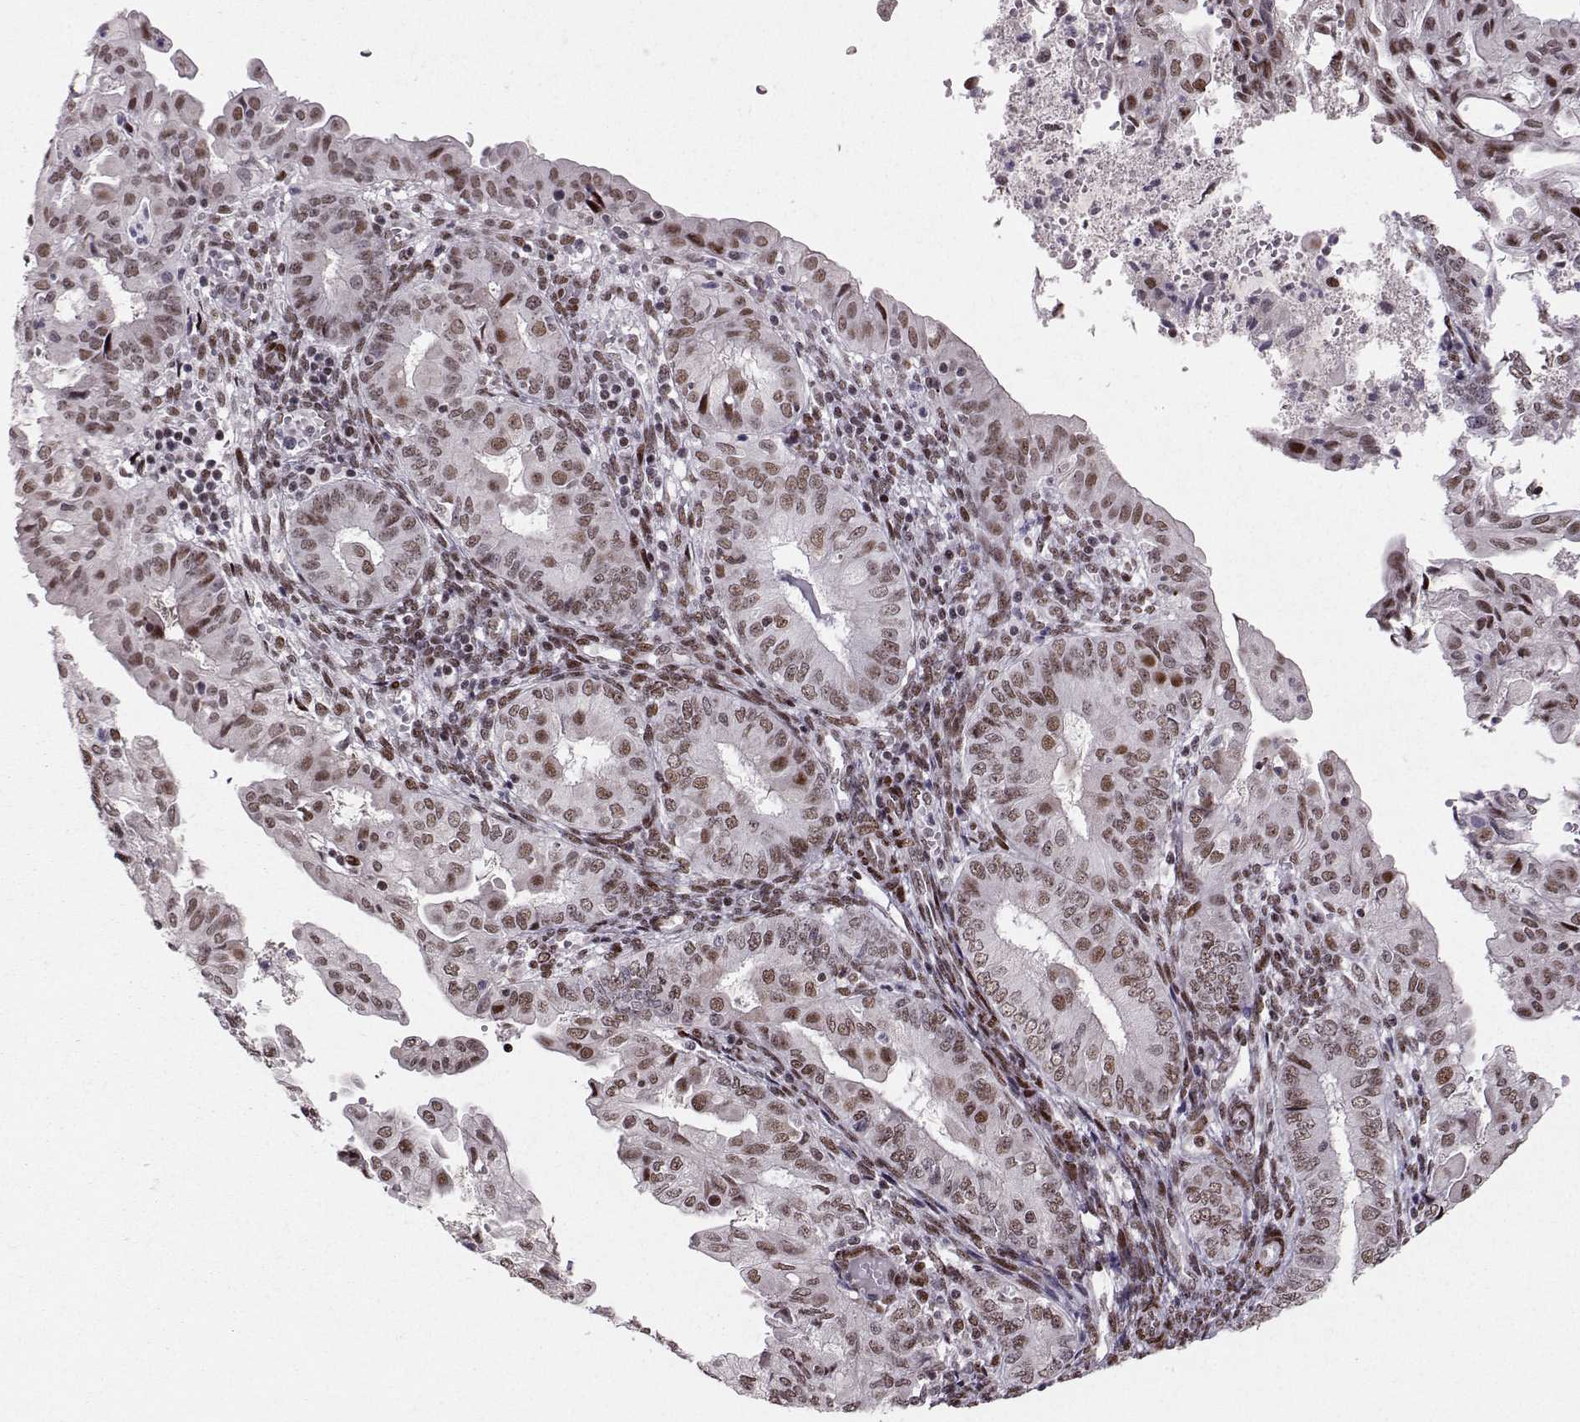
{"staining": {"intensity": "moderate", "quantity": ">75%", "location": "nuclear"}, "tissue": "endometrial cancer", "cell_type": "Tumor cells", "image_type": "cancer", "snomed": [{"axis": "morphology", "description": "Adenocarcinoma, NOS"}, {"axis": "topography", "description": "Endometrium"}], "caption": "A brown stain labels moderate nuclear expression of a protein in human endometrial cancer tumor cells.", "gene": "SNAPC2", "patient": {"sex": "female", "age": 68}}